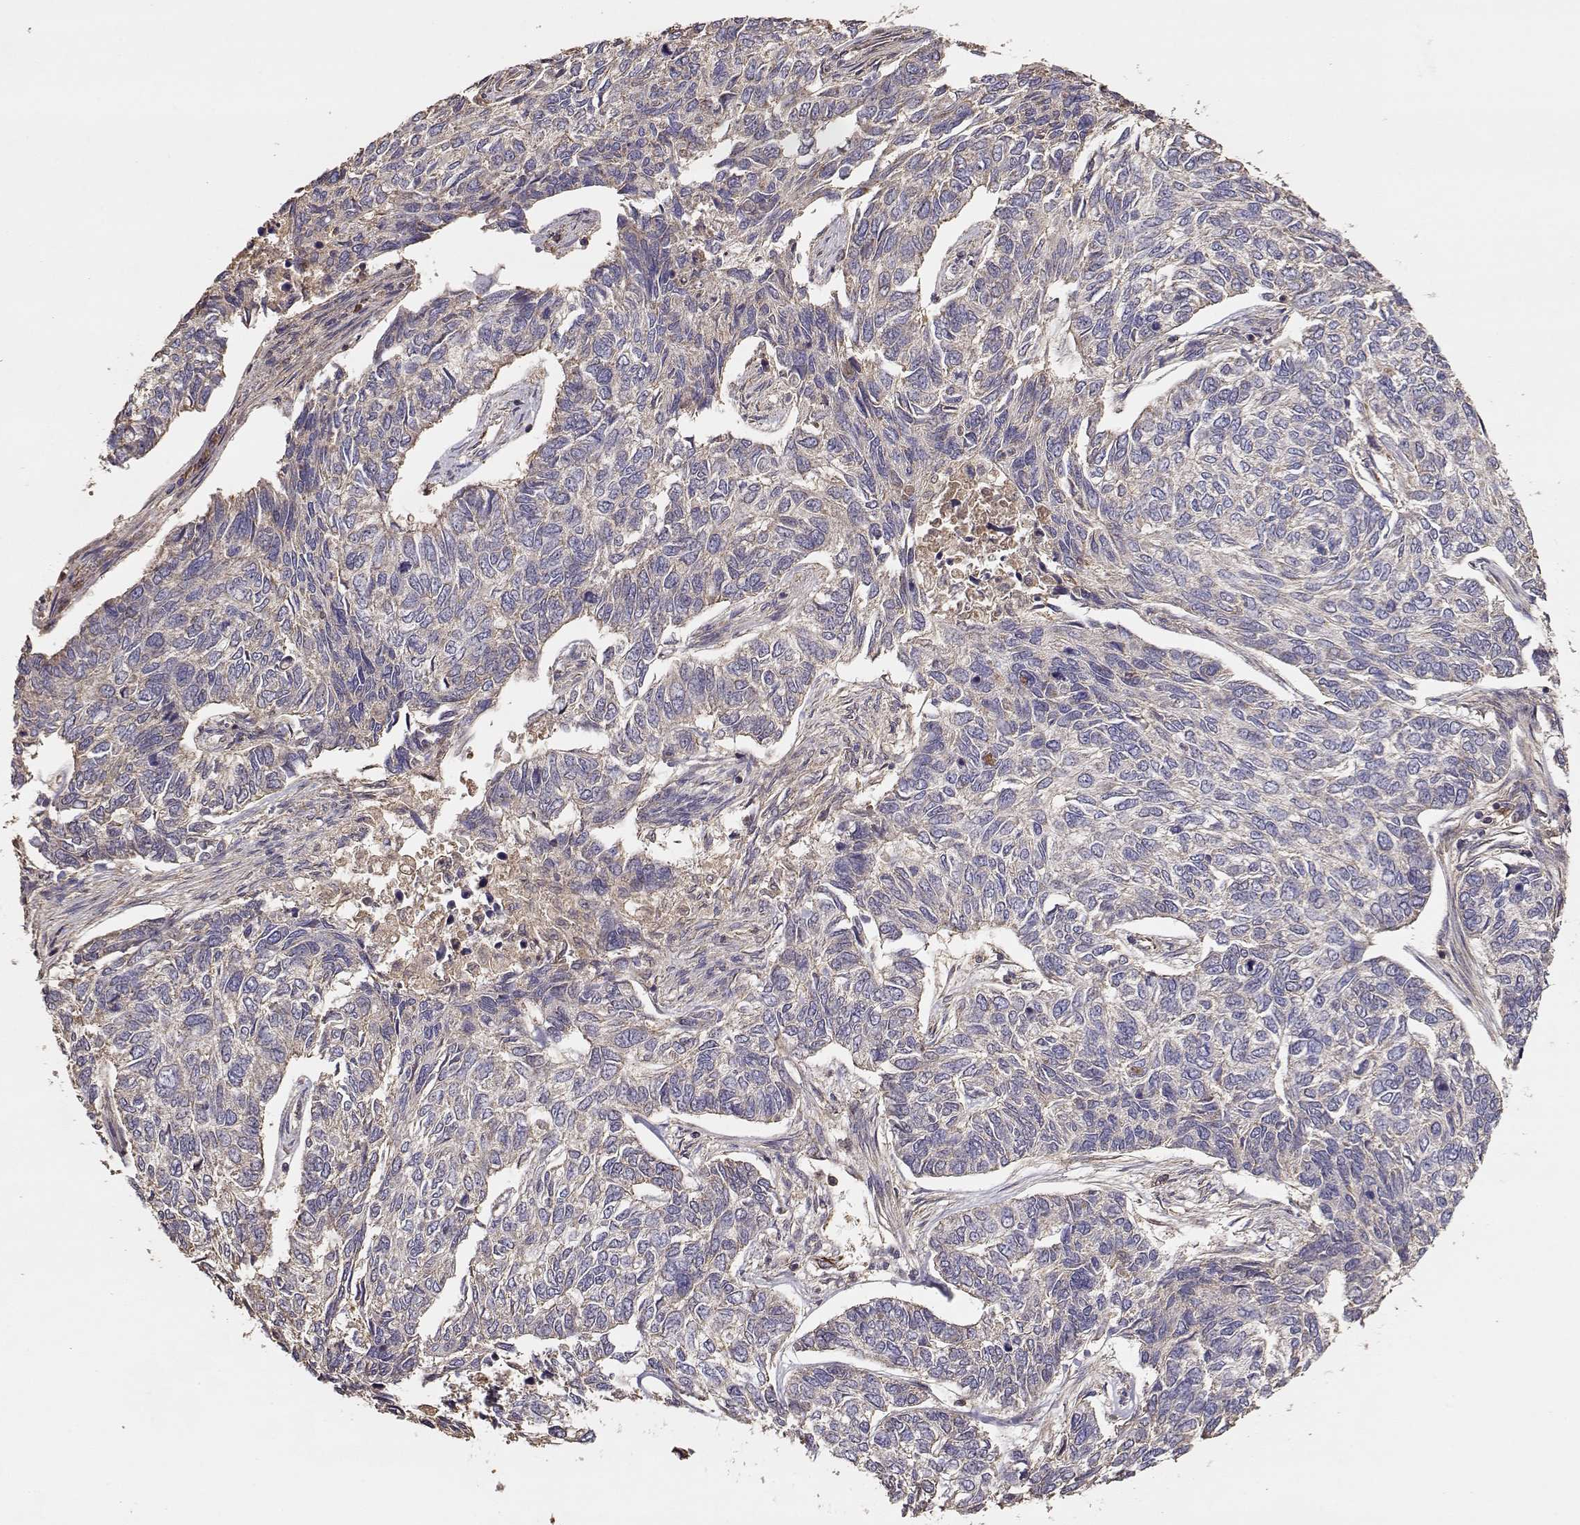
{"staining": {"intensity": "weak", "quantity": "<25%", "location": "cytoplasmic/membranous"}, "tissue": "skin cancer", "cell_type": "Tumor cells", "image_type": "cancer", "snomed": [{"axis": "morphology", "description": "Basal cell carcinoma"}, {"axis": "topography", "description": "Skin"}], "caption": "Immunohistochemistry (IHC) photomicrograph of neoplastic tissue: human skin basal cell carcinoma stained with DAB reveals no significant protein positivity in tumor cells.", "gene": "TARS3", "patient": {"sex": "female", "age": 65}}